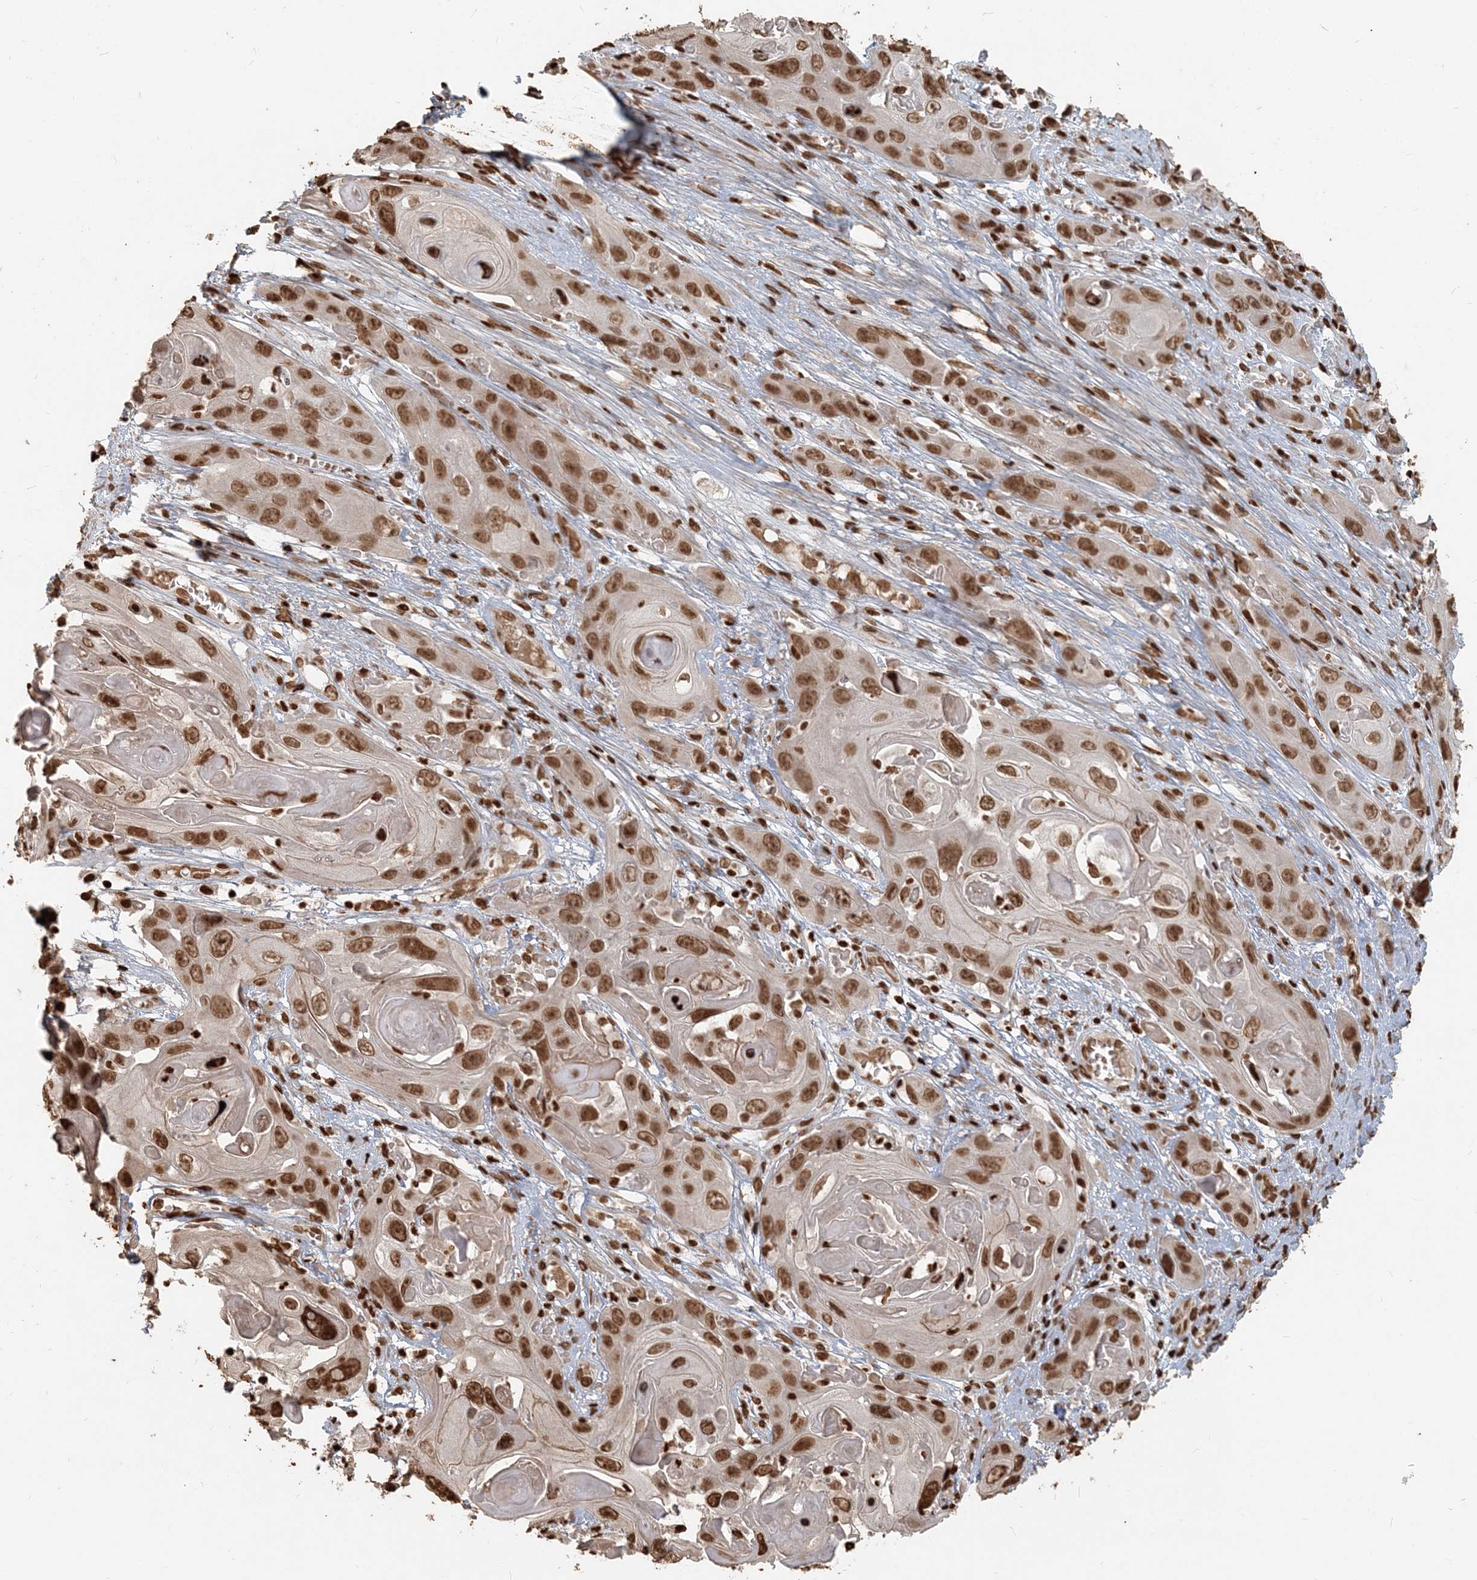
{"staining": {"intensity": "moderate", "quantity": ">75%", "location": "nuclear"}, "tissue": "skin cancer", "cell_type": "Tumor cells", "image_type": "cancer", "snomed": [{"axis": "morphology", "description": "Squamous cell carcinoma, NOS"}, {"axis": "topography", "description": "Skin"}], "caption": "The immunohistochemical stain shows moderate nuclear positivity in tumor cells of skin cancer tissue.", "gene": "H3-3B", "patient": {"sex": "male", "age": 55}}